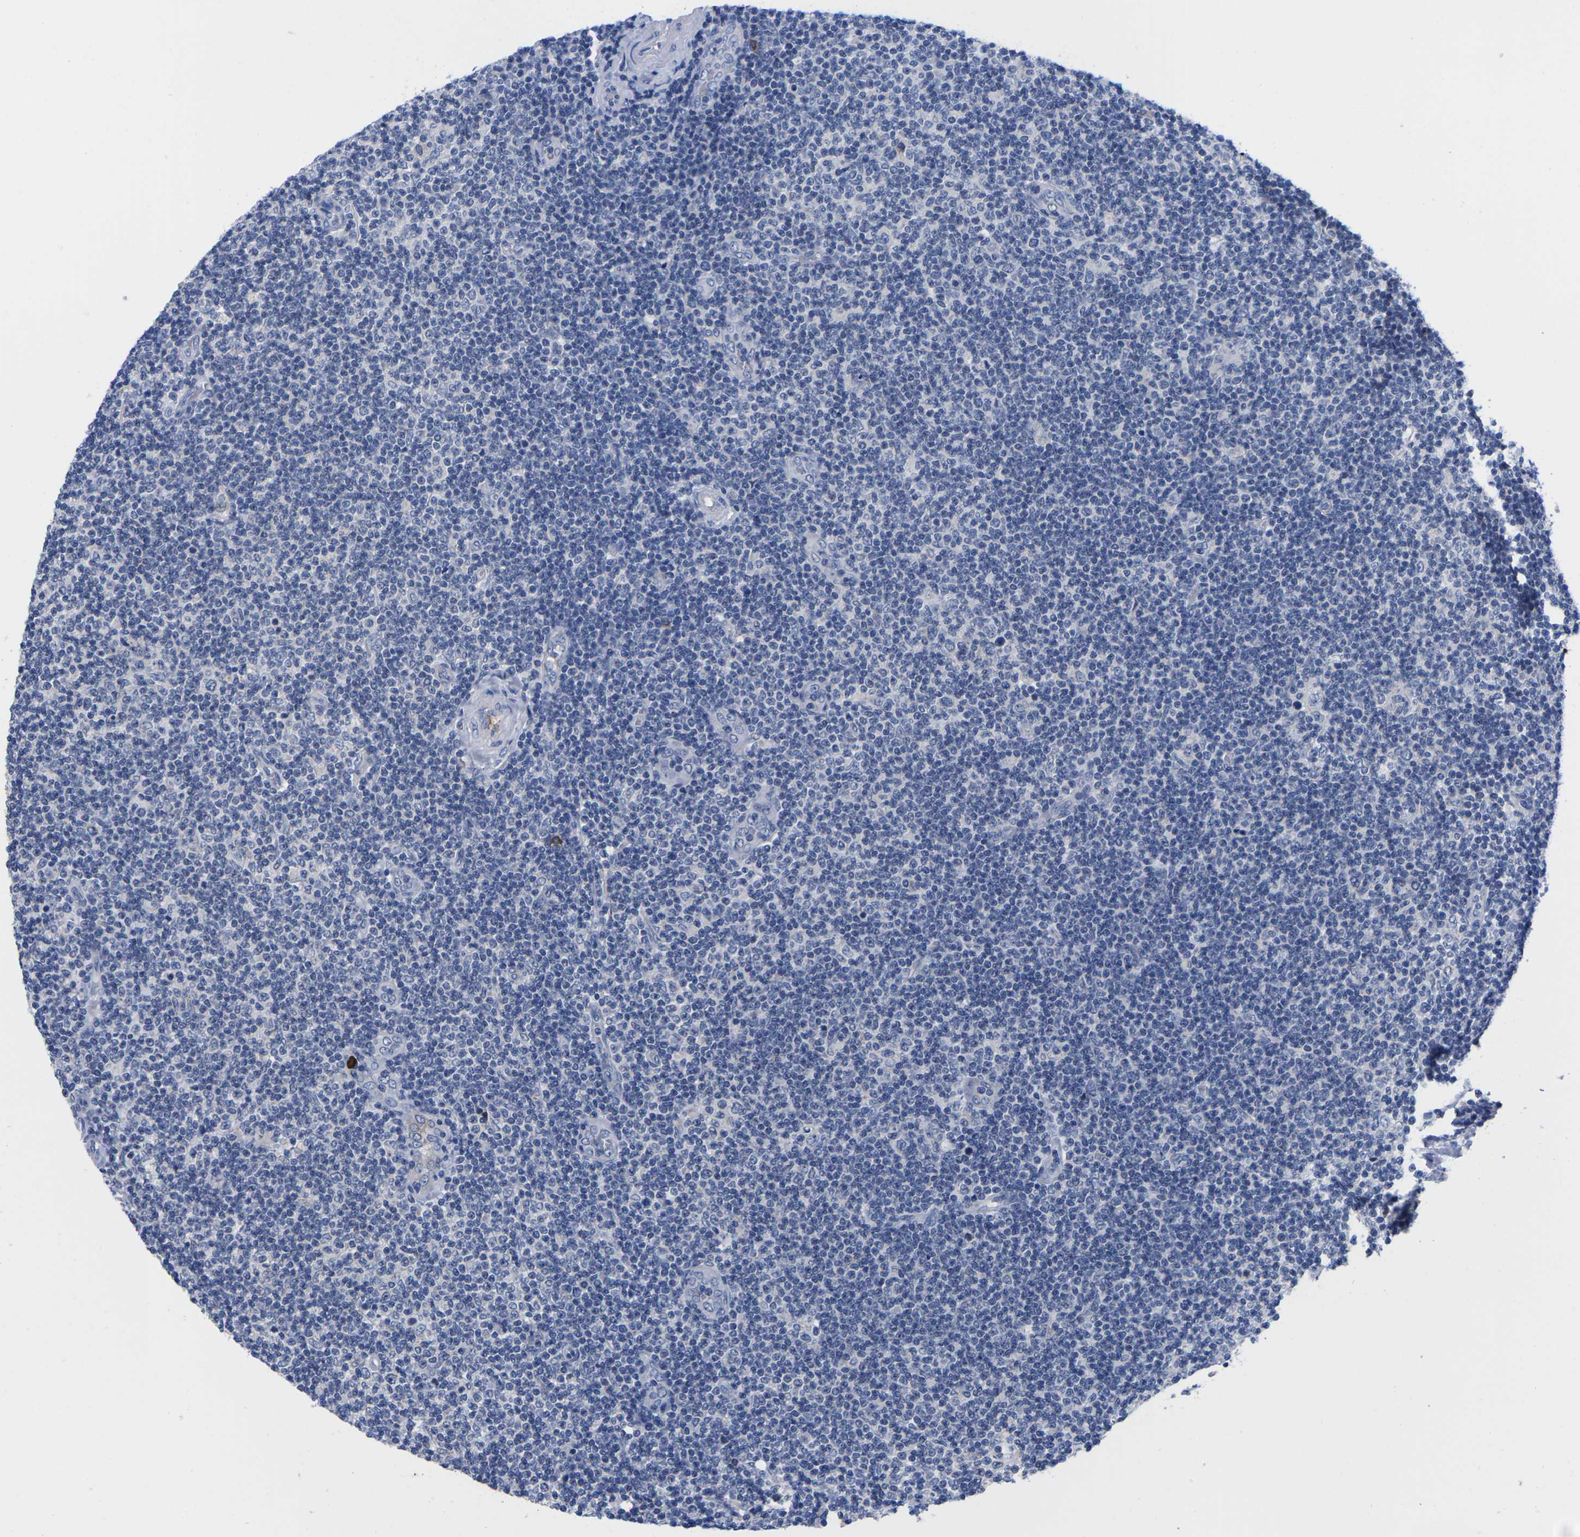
{"staining": {"intensity": "negative", "quantity": "none", "location": "none"}, "tissue": "lymphoma", "cell_type": "Tumor cells", "image_type": "cancer", "snomed": [{"axis": "morphology", "description": "Malignant lymphoma, non-Hodgkin's type, Low grade"}, {"axis": "topography", "description": "Lymph node"}], "caption": "A high-resolution photomicrograph shows immunohistochemistry (IHC) staining of malignant lymphoma, non-Hodgkin's type (low-grade), which shows no significant positivity in tumor cells.", "gene": "FAM210A", "patient": {"sex": "male", "age": 83}}